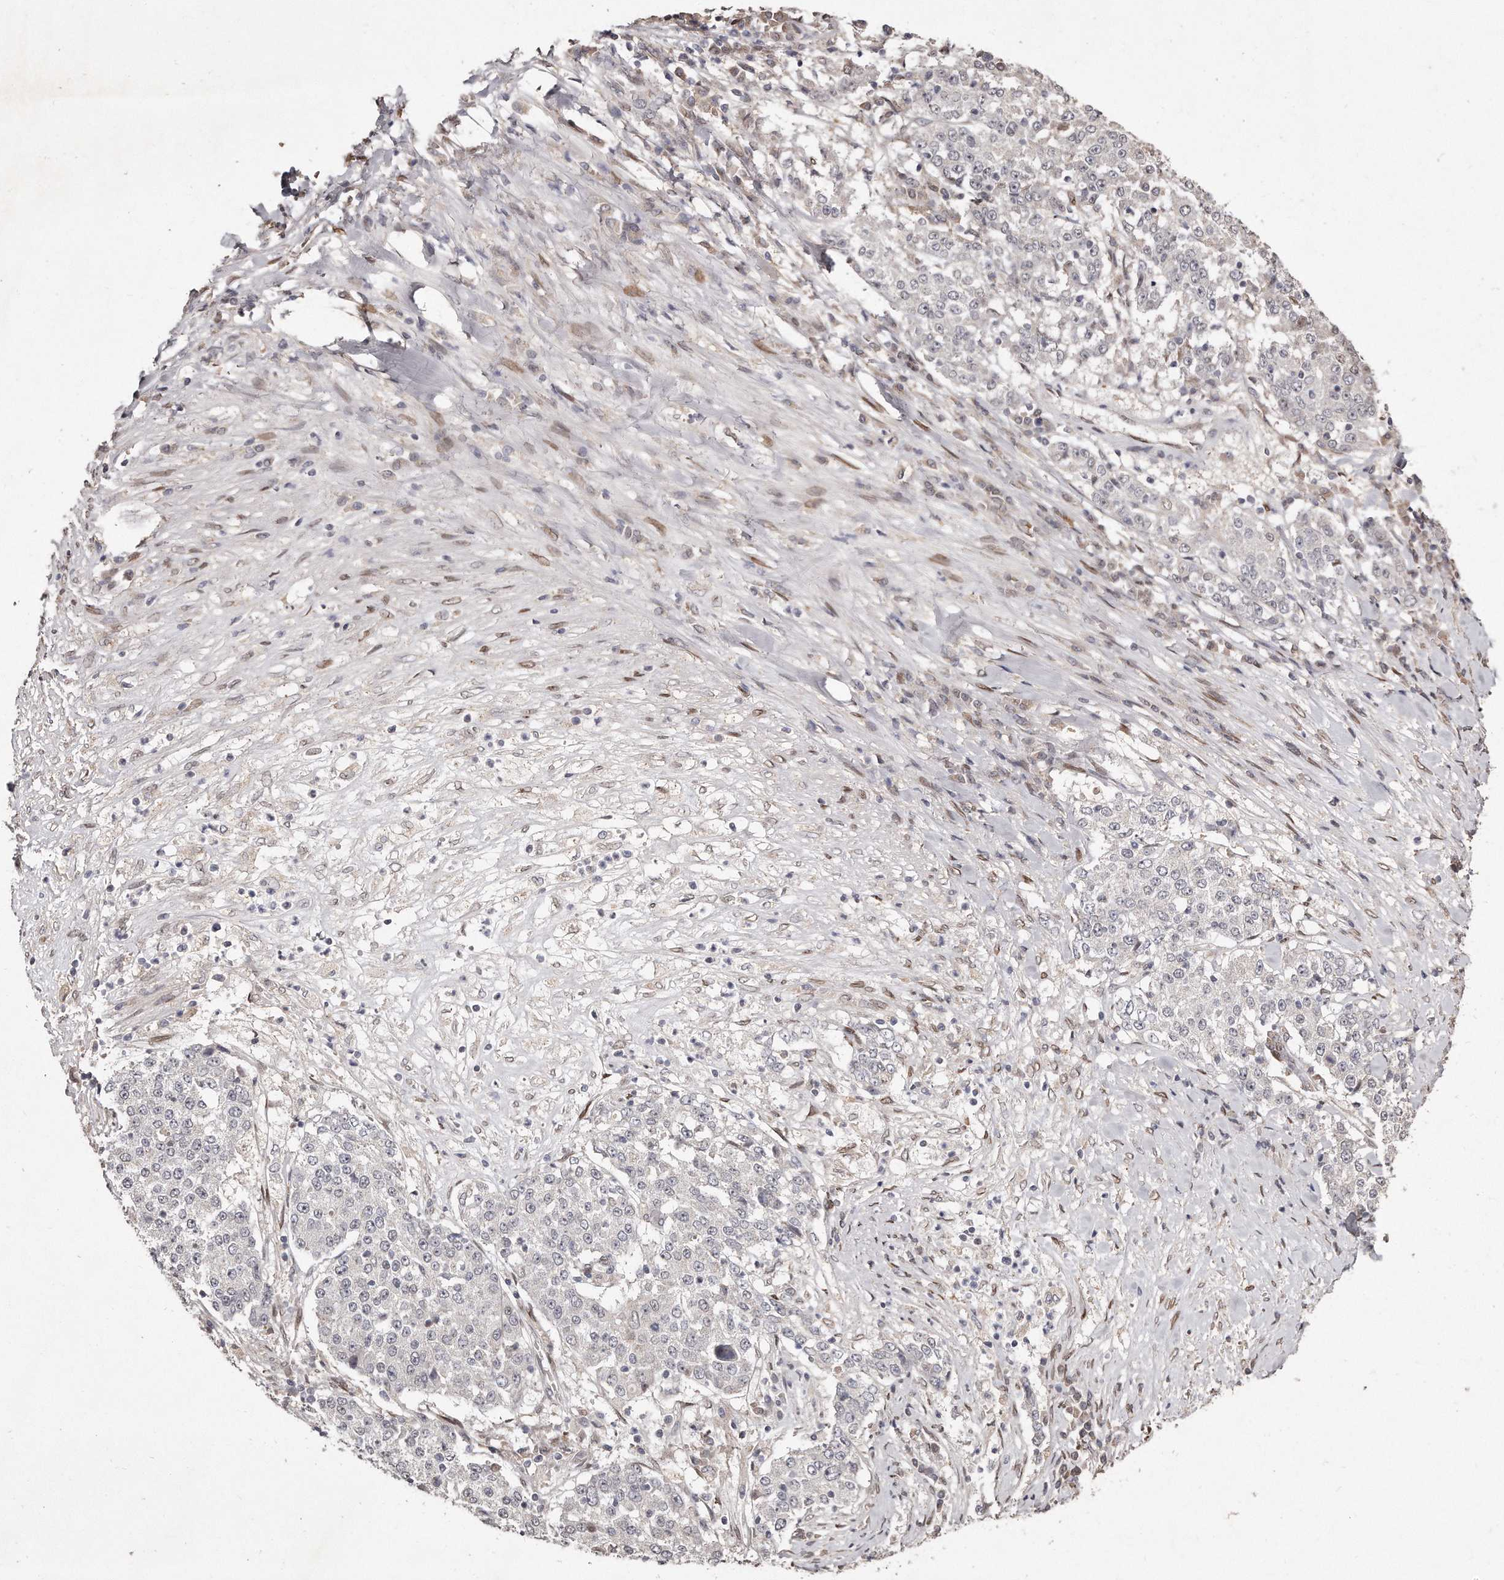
{"staining": {"intensity": "negative", "quantity": "none", "location": "none"}, "tissue": "stomach cancer", "cell_type": "Tumor cells", "image_type": "cancer", "snomed": [{"axis": "morphology", "description": "Adenocarcinoma, NOS"}, {"axis": "topography", "description": "Stomach"}], "caption": "An IHC image of adenocarcinoma (stomach) is shown. There is no staining in tumor cells of adenocarcinoma (stomach).", "gene": "HASPIN", "patient": {"sex": "male", "age": 59}}